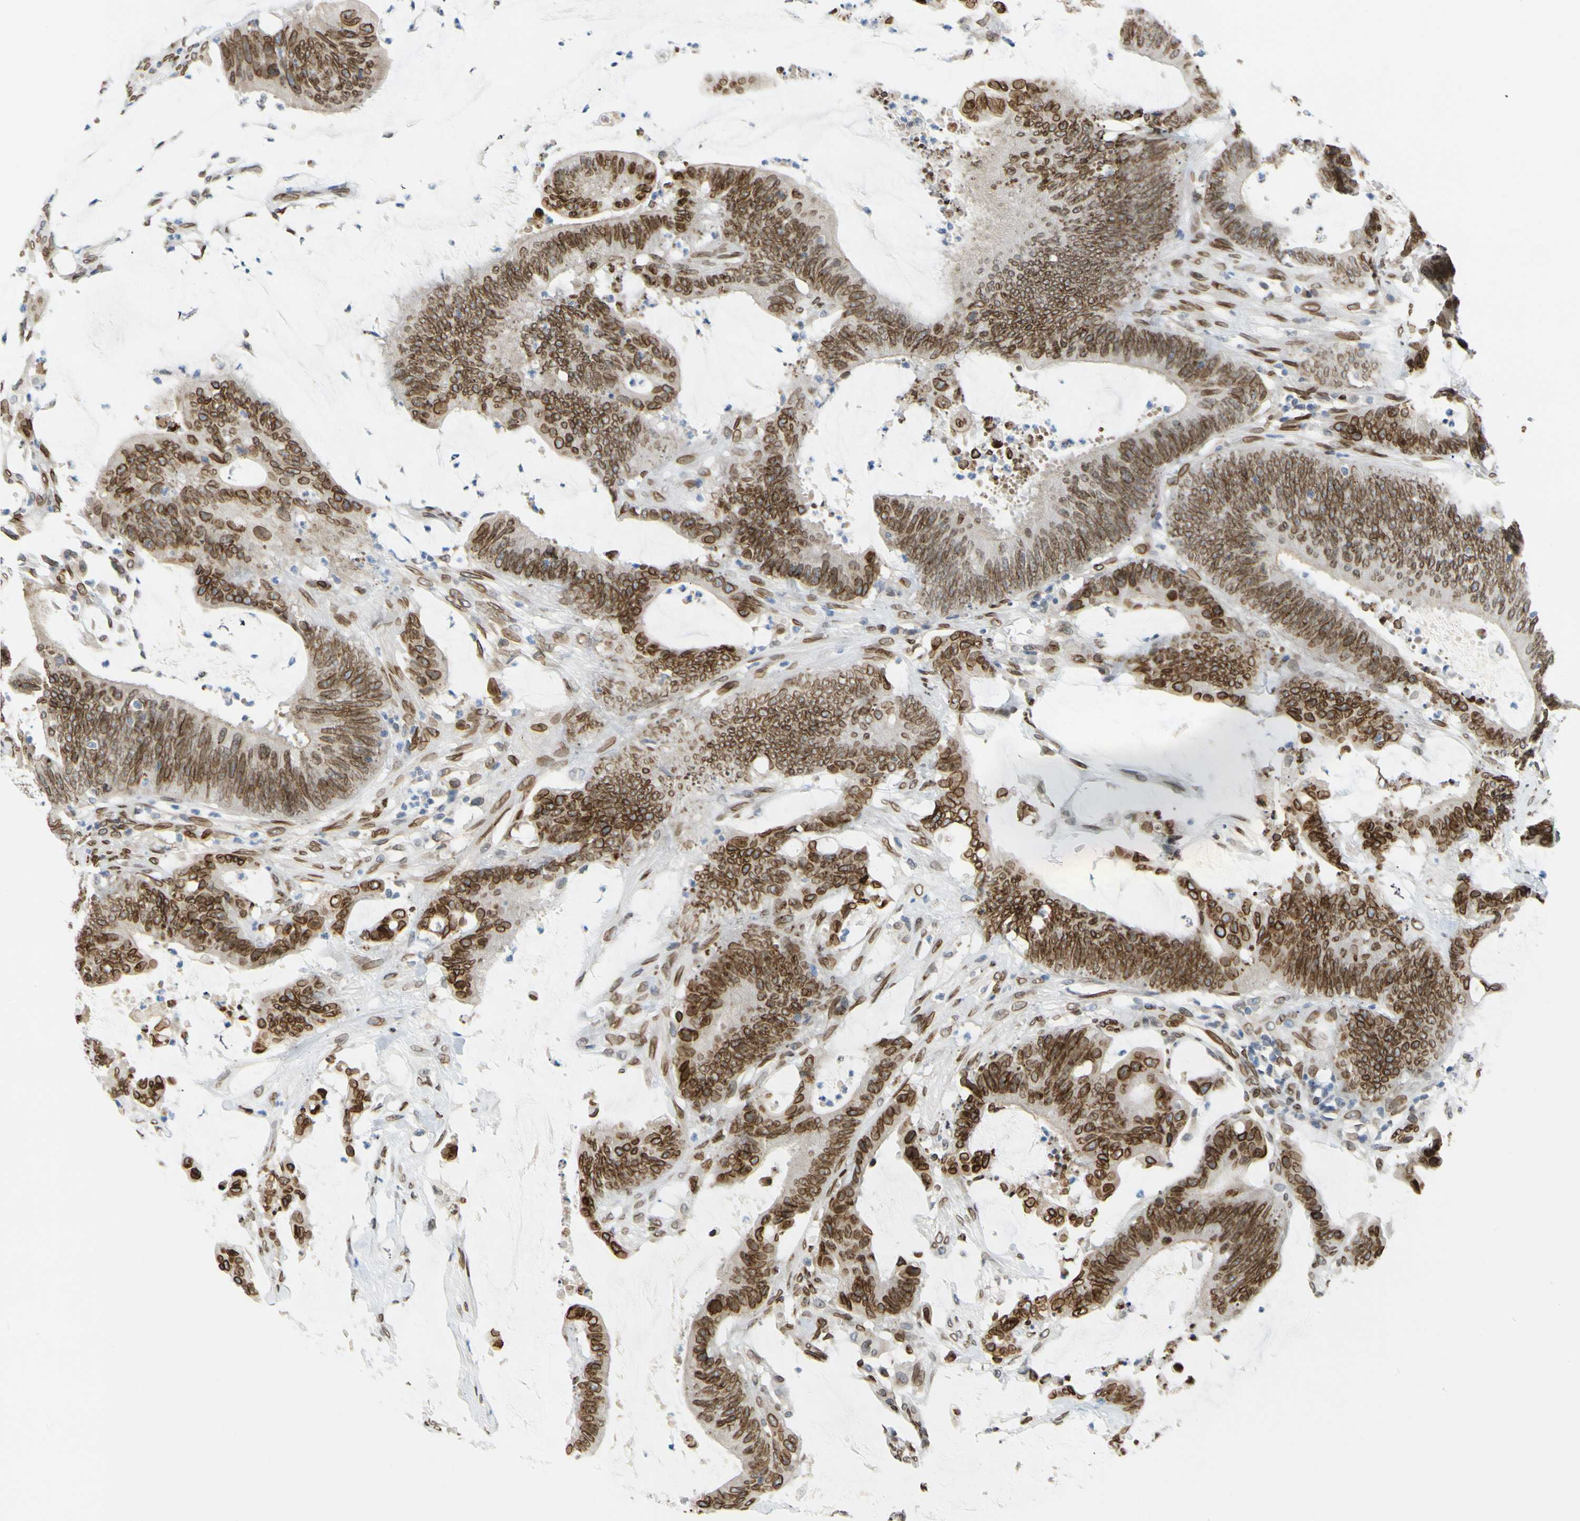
{"staining": {"intensity": "strong", "quantity": ">75%", "location": "cytoplasmic/membranous,nuclear"}, "tissue": "colorectal cancer", "cell_type": "Tumor cells", "image_type": "cancer", "snomed": [{"axis": "morphology", "description": "Adenocarcinoma, NOS"}, {"axis": "topography", "description": "Rectum"}], "caption": "Immunohistochemical staining of human adenocarcinoma (colorectal) shows strong cytoplasmic/membranous and nuclear protein expression in about >75% of tumor cells.", "gene": "SUN1", "patient": {"sex": "female", "age": 66}}